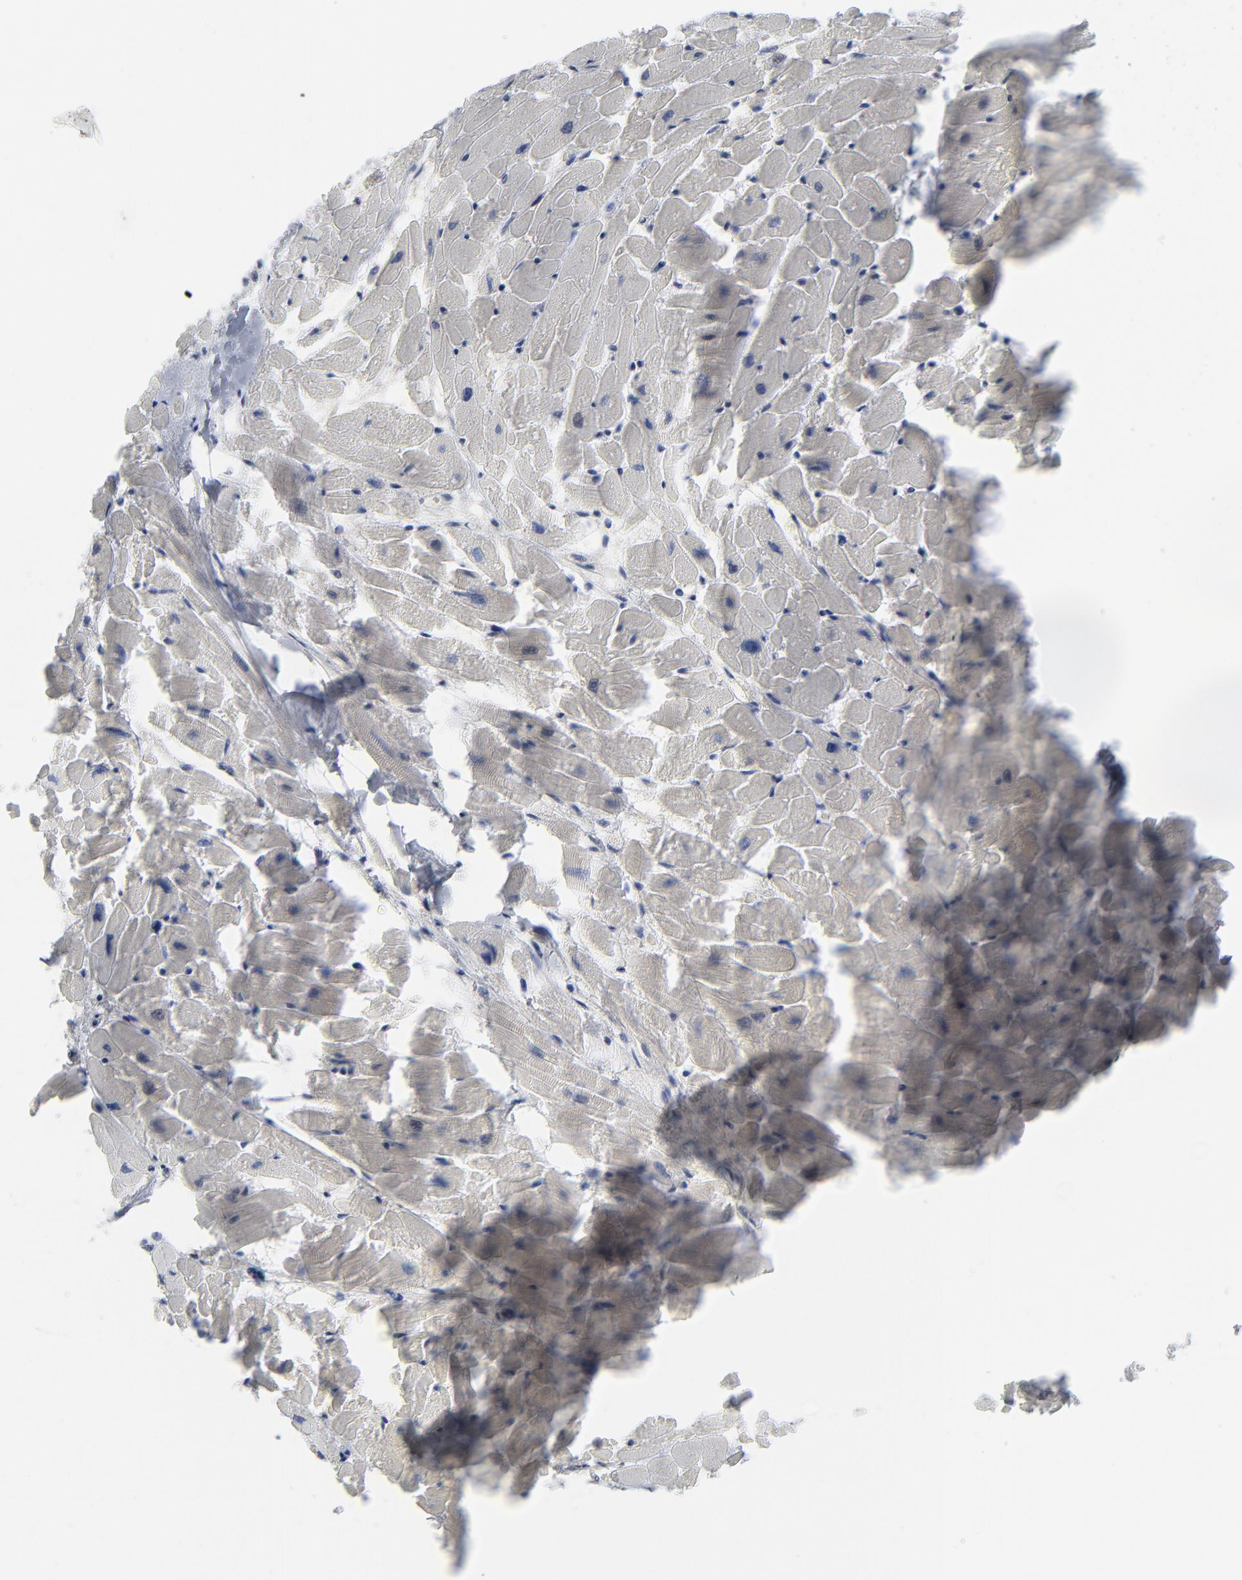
{"staining": {"intensity": "negative", "quantity": "none", "location": "none"}, "tissue": "heart muscle", "cell_type": "Cardiomyocytes", "image_type": "normal", "snomed": [{"axis": "morphology", "description": "Normal tissue, NOS"}, {"axis": "topography", "description": "Heart"}], "caption": "Immunohistochemistry (IHC) photomicrograph of normal heart muscle: human heart muscle stained with DAB exhibits no significant protein positivity in cardiomyocytes. The staining is performed using DAB brown chromogen with nuclei counter-stained in using hematoxylin.", "gene": "FOXN2", "patient": {"sex": "female", "age": 19}}